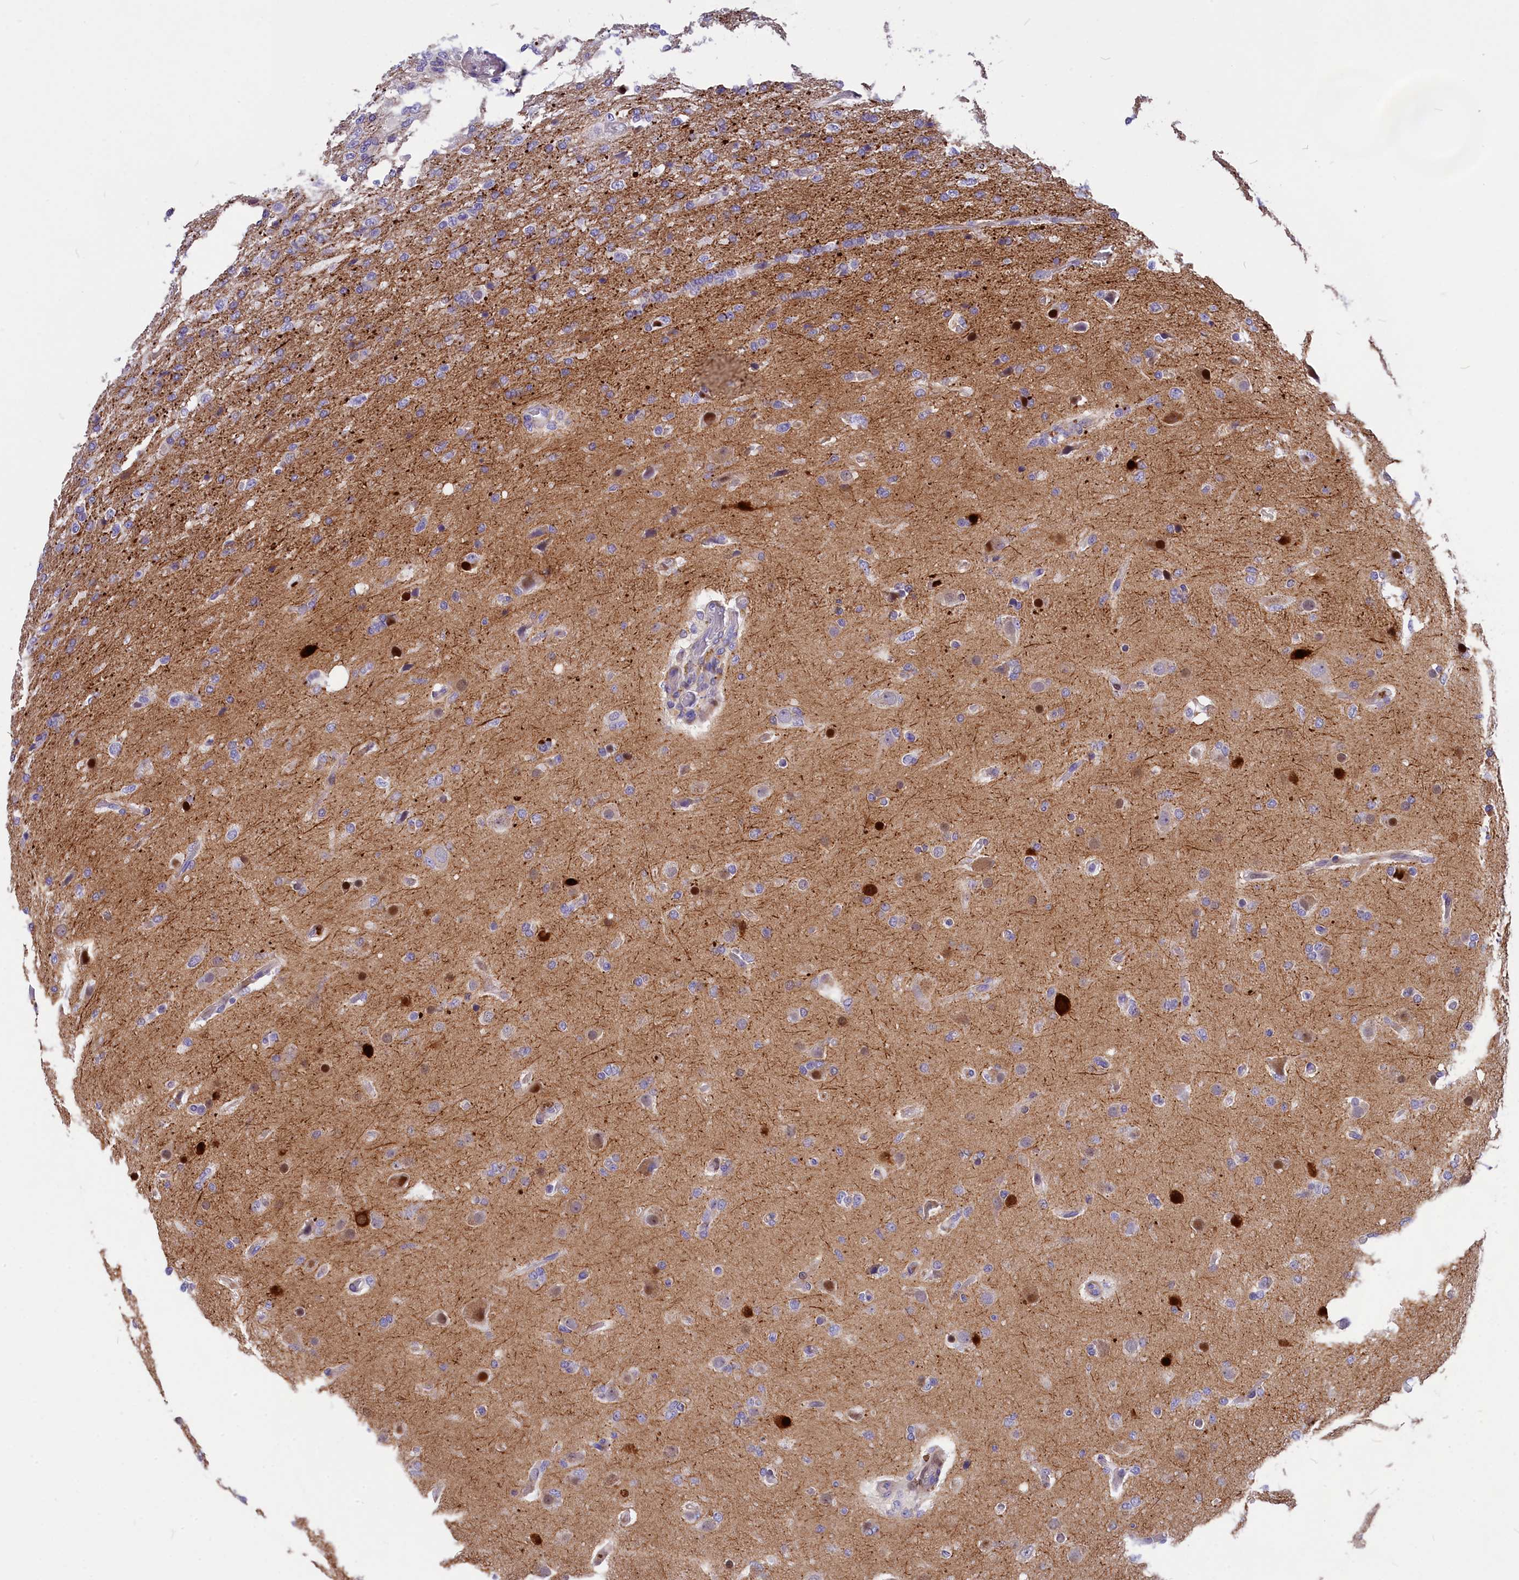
{"staining": {"intensity": "negative", "quantity": "none", "location": "none"}, "tissue": "glioma", "cell_type": "Tumor cells", "image_type": "cancer", "snomed": [{"axis": "morphology", "description": "Glioma, malignant, High grade"}, {"axis": "topography", "description": "Brain"}], "caption": "Immunohistochemistry (IHC) of human glioma displays no expression in tumor cells. (Stains: DAB immunohistochemistry with hematoxylin counter stain, Microscopy: brightfield microscopy at high magnification).", "gene": "NKPD1", "patient": {"sex": "female", "age": 74}}